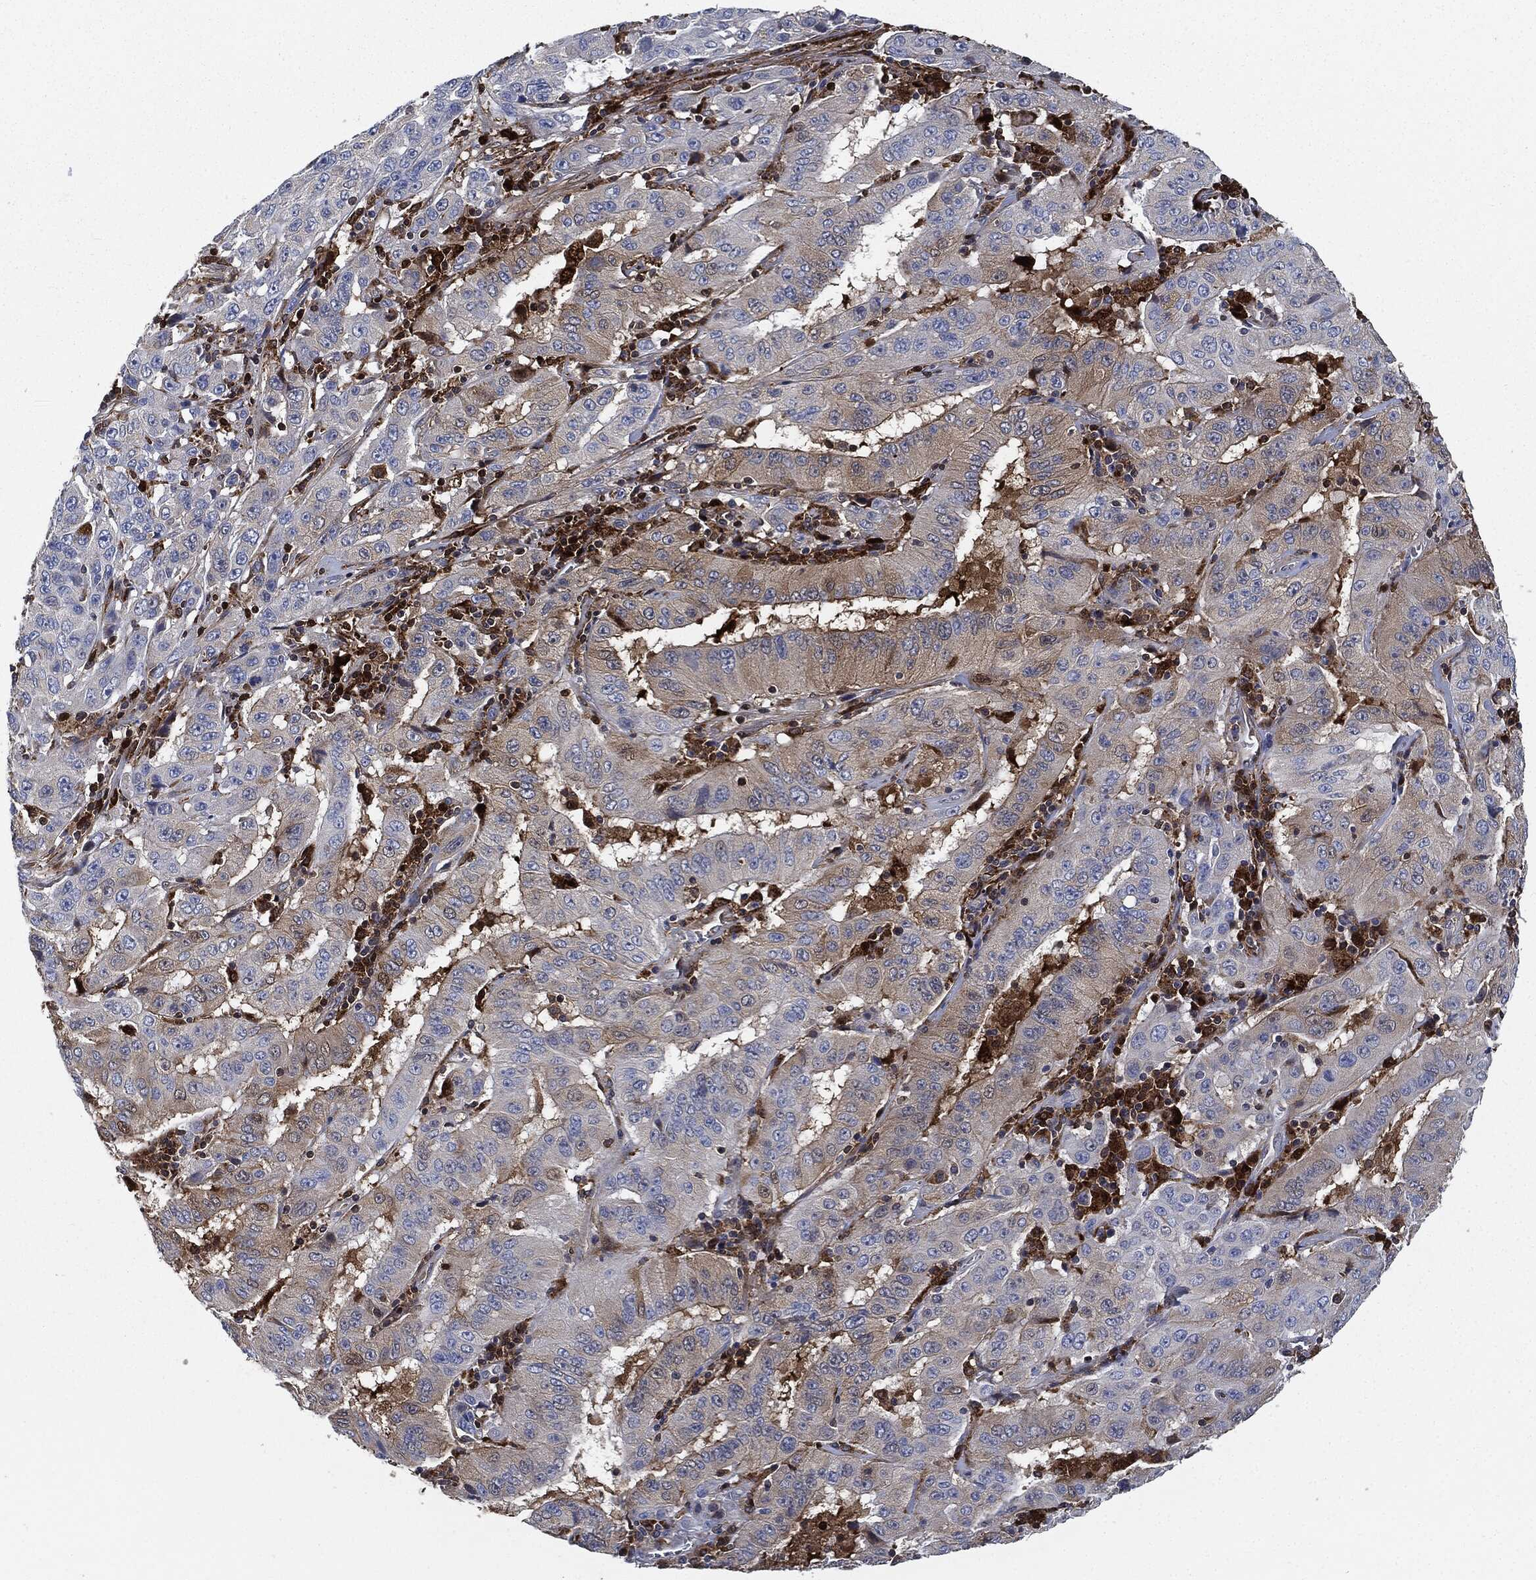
{"staining": {"intensity": "negative", "quantity": "none", "location": "none"}, "tissue": "pancreatic cancer", "cell_type": "Tumor cells", "image_type": "cancer", "snomed": [{"axis": "morphology", "description": "Adenocarcinoma, NOS"}, {"axis": "topography", "description": "Pancreas"}], "caption": "Immunohistochemistry micrograph of neoplastic tissue: adenocarcinoma (pancreatic) stained with DAB (3,3'-diaminobenzidine) displays no significant protein expression in tumor cells. (DAB immunohistochemistry (IHC) with hematoxylin counter stain).", "gene": "PRDX2", "patient": {"sex": "male", "age": 63}}